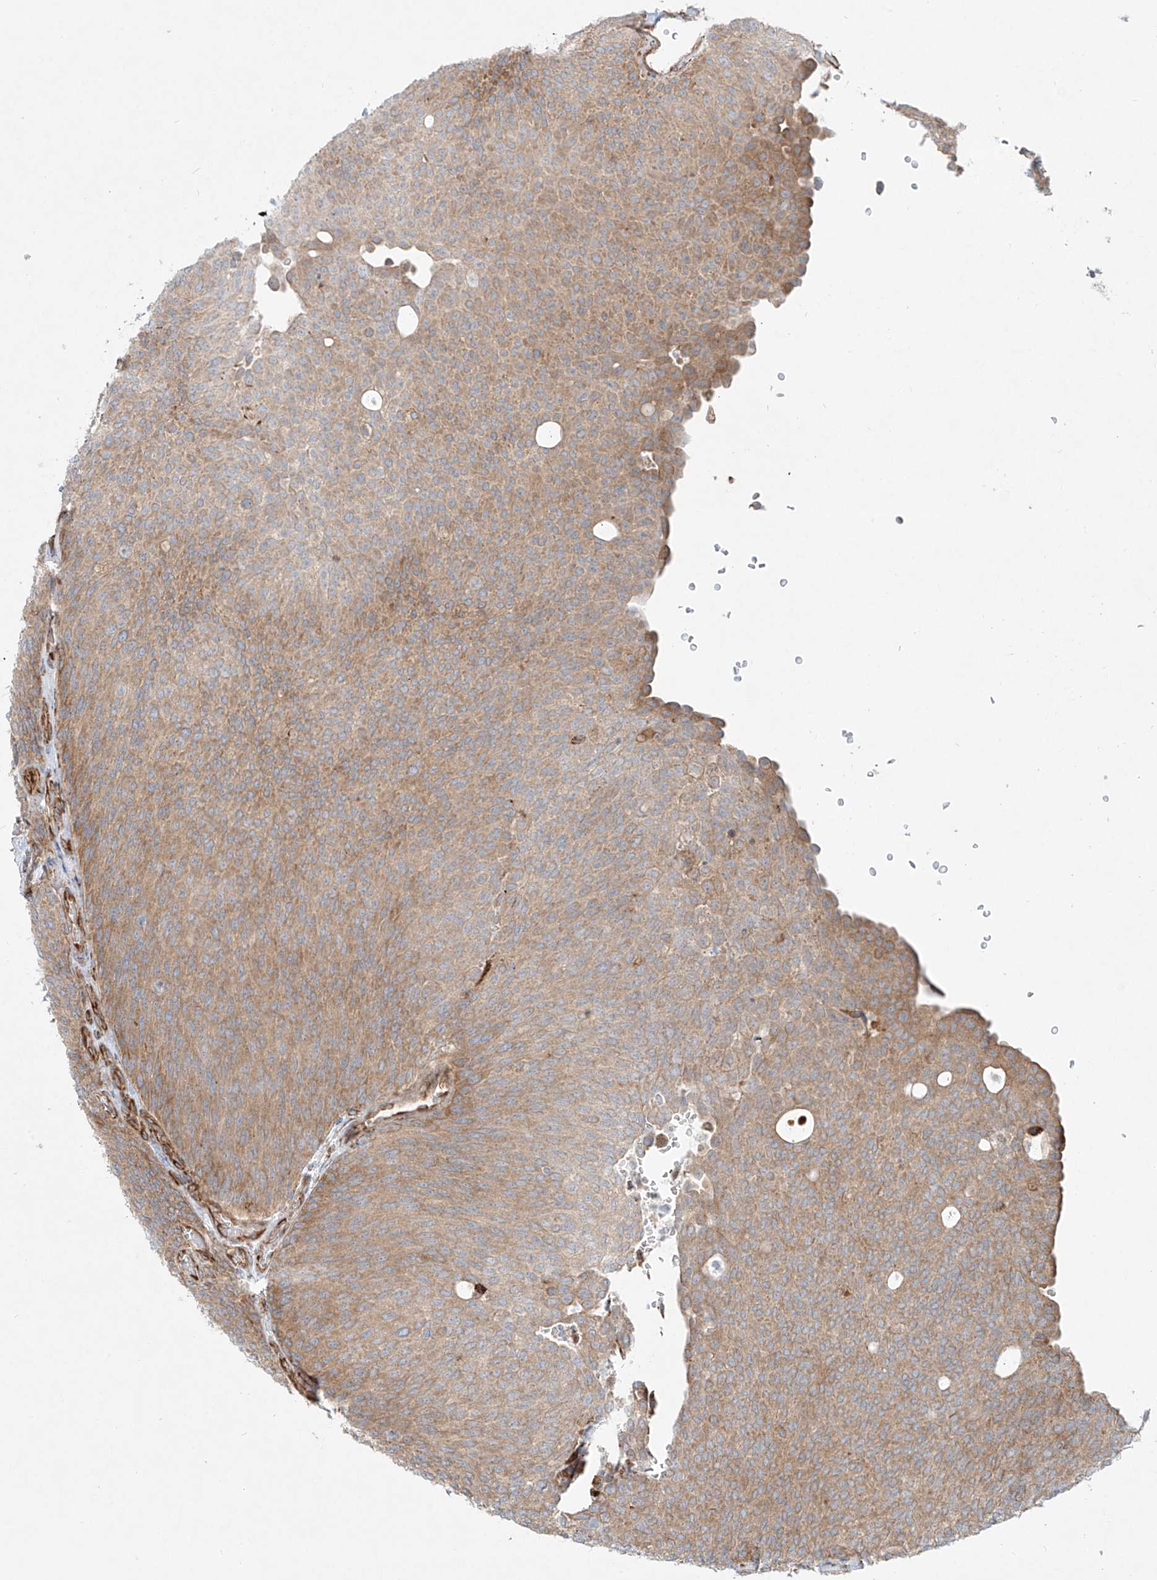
{"staining": {"intensity": "weak", "quantity": ">75%", "location": "cytoplasmic/membranous"}, "tissue": "urothelial cancer", "cell_type": "Tumor cells", "image_type": "cancer", "snomed": [{"axis": "morphology", "description": "Urothelial carcinoma, Low grade"}, {"axis": "topography", "description": "Urinary bladder"}], "caption": "Immunohistochemical staining of urothelial cancer displays weak cytoplasmic/membranous protein expression in approximately >75% of tumor cells.", "gene": "EIPR1", "patient": {"sex": "female", "age": 79}}